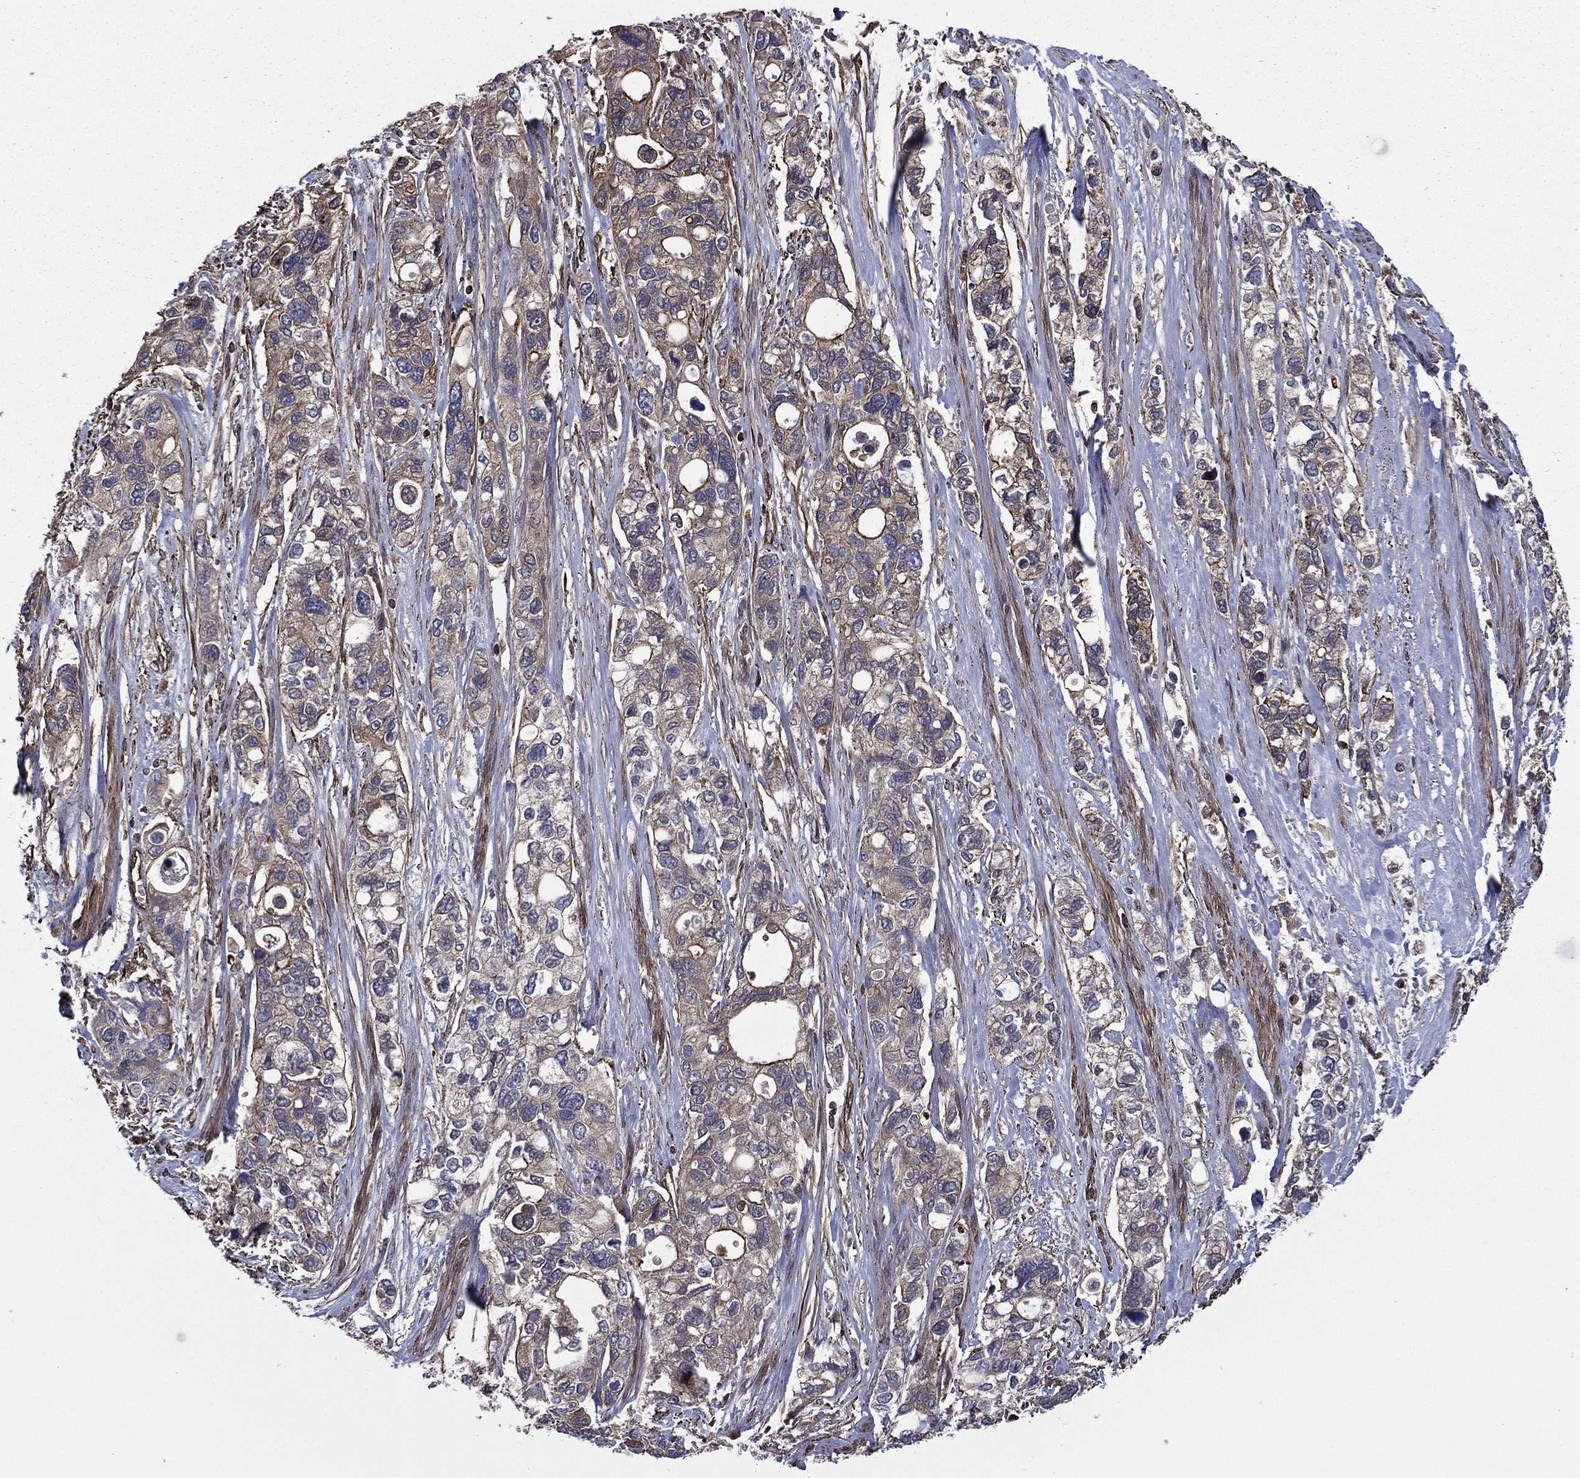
{"staining": {"intensity": "weak", "quantity": "<25%", "location": "cytoplasmic/membranous"}, "tissue": "stomach cancer", "cell_type": "Tumor cells", "image_type": "cancer", "snomed": [{"axis": "morphology", "description": "Adenocarcinoma, NOS"}, {"axis": "topography", "description": "Stomach, upper"}], "caption": "A high-resolution micrograph shows IHC staining of adenocarcinoma (stomach), which displays no significant staining in tumor cells.", "gene": "PLPP3", "patient": {"sex": "female", "age": 81}}